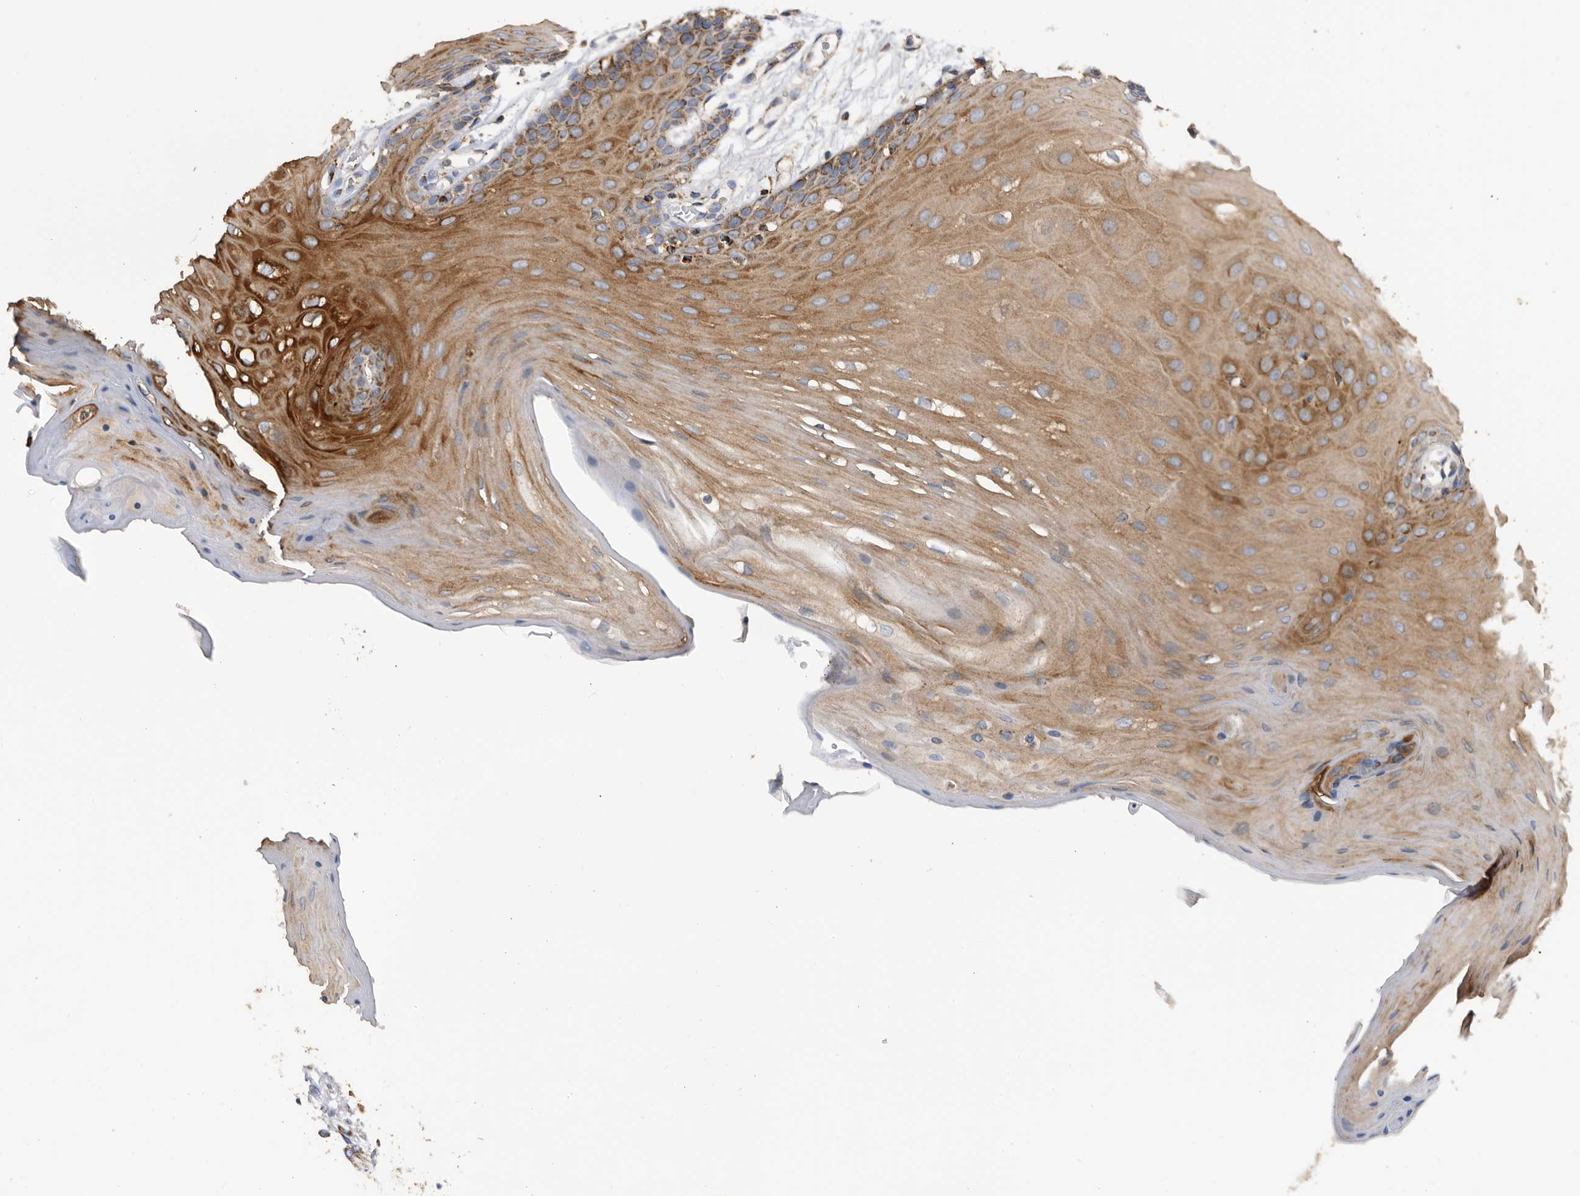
{"staining": {"intensity": "moderate", "quantity": "25%-75%", "location": "cytoplasmic/membranous"}, "tissue": "oral mucosa", "cell_type": "Squamous epithelial cells", "image_type": "normal", "snomed": [{"axis": "morphology", "description": "Normal tissue, NOS"}, {"axis": "morphology", "description": "Squamous cell carcinoma, NOS"}, {"axis": "topography", "description": "Skeletal muscle"}, {"axis": "topography", "description": "Oral tissue"}, {"axis": "topography", "description": "Salivary gland"}, {"axis": "topography", "description": "Head-Neck"}], "caption": "Moderate cytoplasmic/membranous positivity is present in approximately 25%-75% of squamous epithelial cells in benign oral mucosa. Using DAB (brown) and hematoxylin (blue) stains, captured at high magnification using brightfield microscopy.", "gene": "WFDC1", "patient": {"sex": "male", "age": 54}}